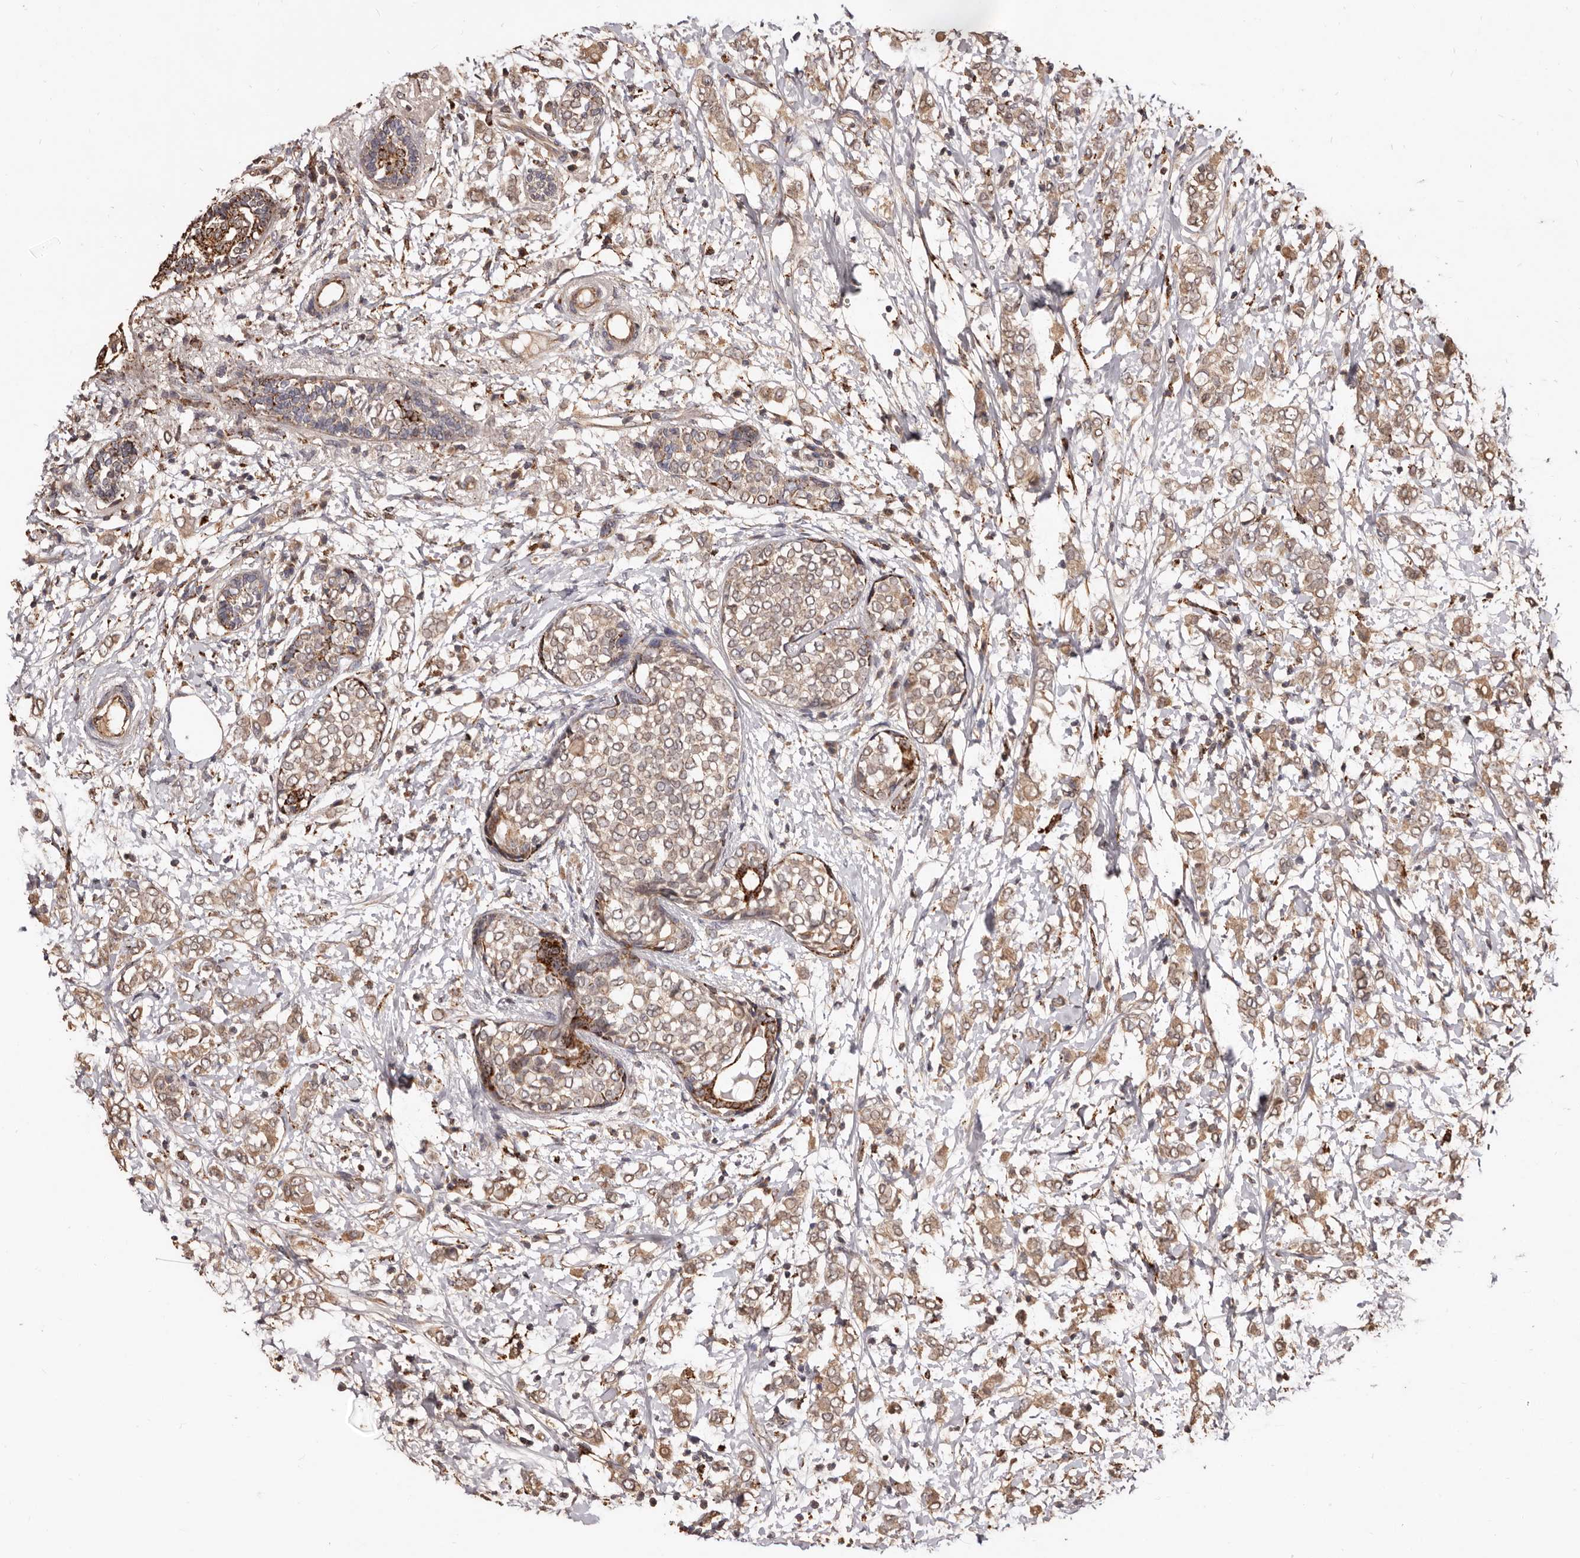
{"staining": {"intensity": "moderate", "quantity": ">75%", "location": "cytoplasmic/membranous"}, "tissue": "breast cancer", "cell_type": "Tumor cells", "image_type": "cancer", "snomed": [{"axis": "morphology", "description": "Normal tissue, NOS"}, {"axis": "morphology", "description": "Lobular carcinoma"}, {"axis": "topography", "description": "Breast"}], "caption": "A micrograph of breast cancer (lobular carcinoma) stained for a protein reveals moderate cytoplasmic/membranous brown staining in tumor cells. The protein is stained brown, and the nuclei are stained in blue (DAB IHC with brightfield microscopy, high magnification).", "gene": "AKAP7", "patient": {"sex": "female", "age": 47}}